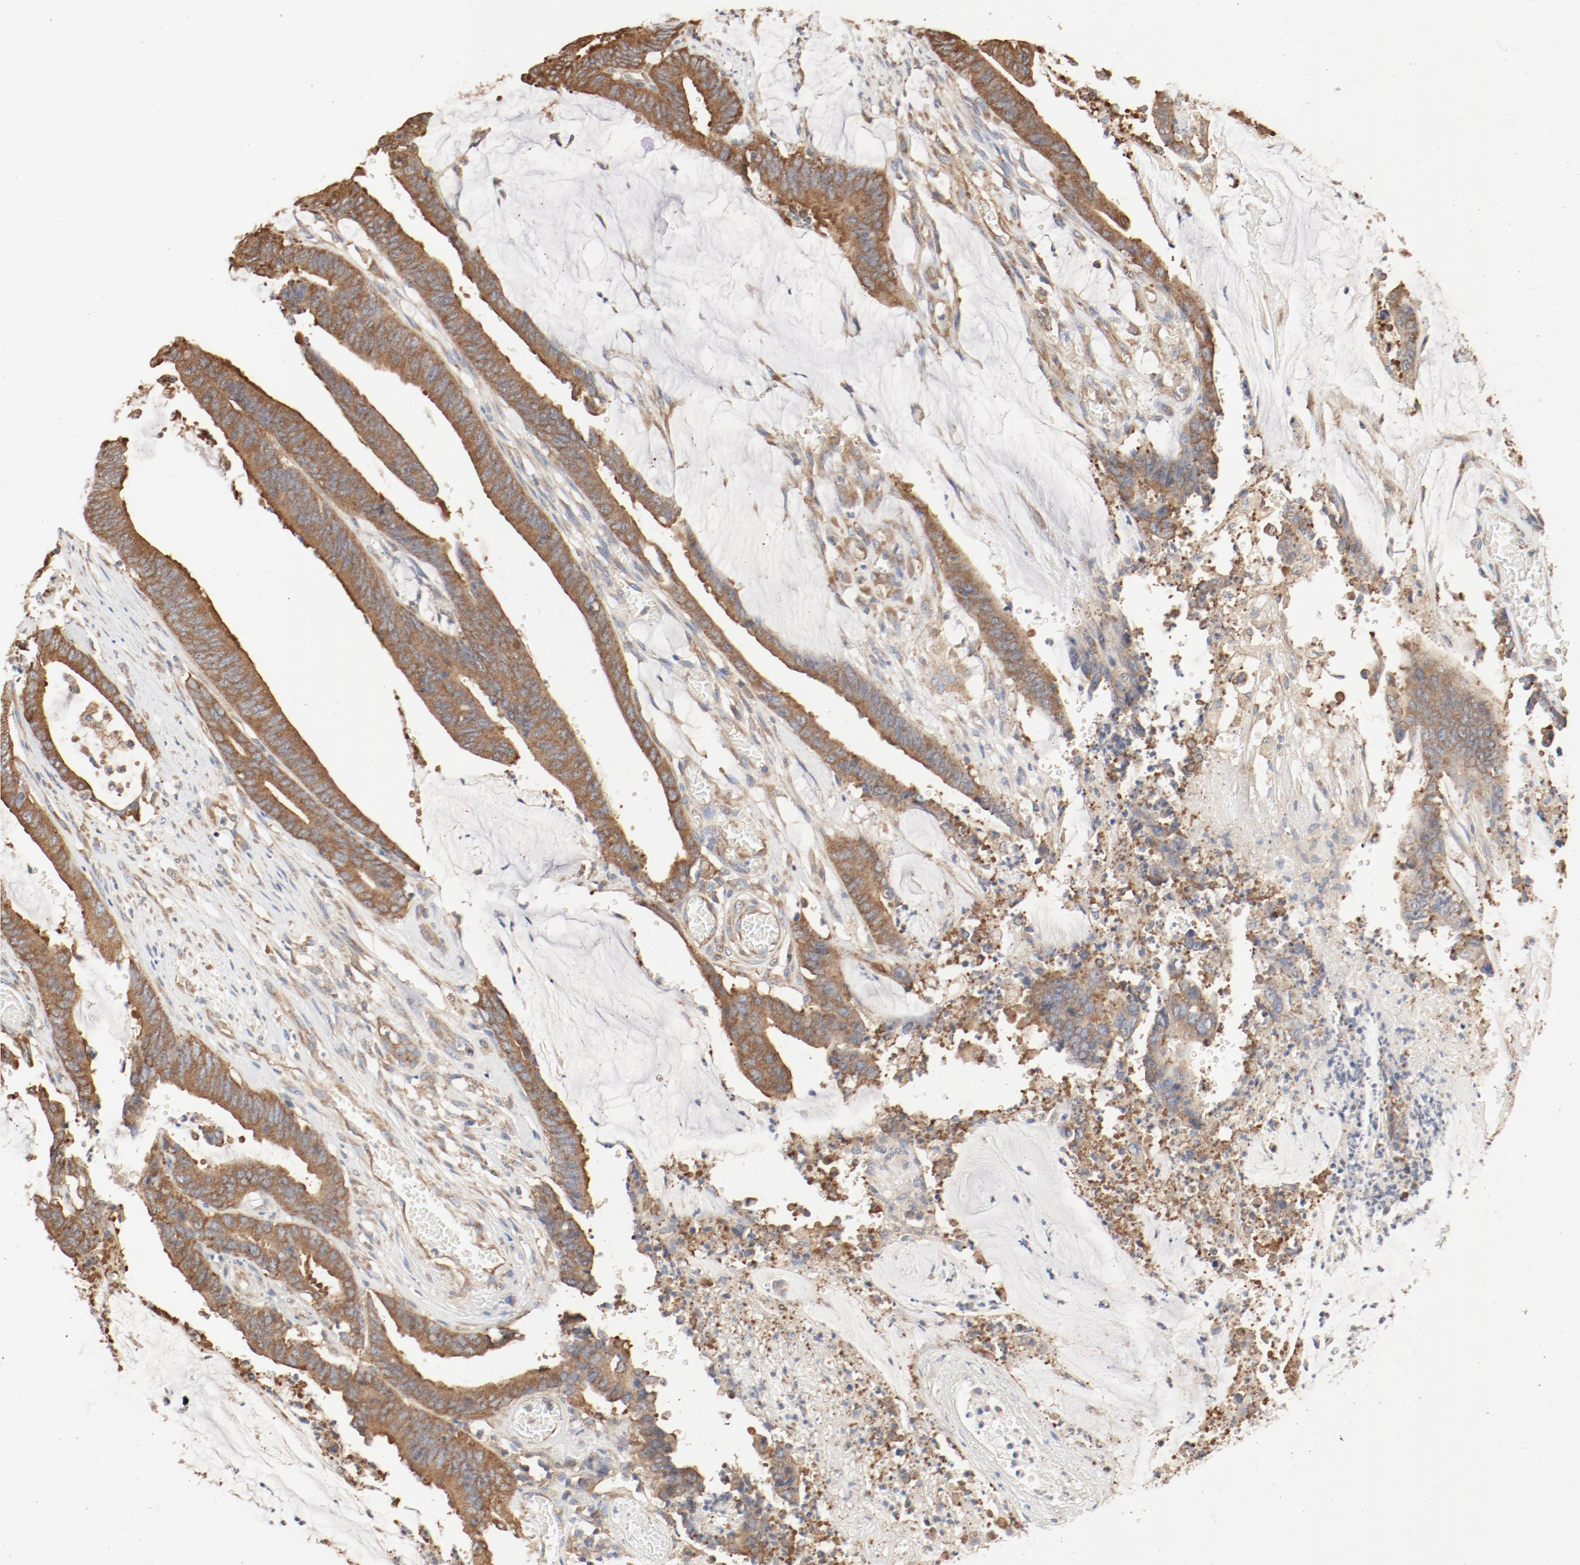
{"staining": {"intensity": "moderate", "quantity": ">75%", "location": "cytoplasmic/membranous"}, "tissue": "colorectal cancer", "cell_type": "Tumor cells", "image_type": "cancer", "snomed": [{"axis": "morphology", "description": "Adenocarcinoma, NOS"}, {"axis": "topography", "description": "Rectum"}], "caption": "This photomicrograph exhibits IHC staining of colorectal cancer, with medium moderate cytoplasmic/membranous staining in about >75% of tumor cells.", "gene": "RPS6", "patient": {"sex": "female", "age": 66}}